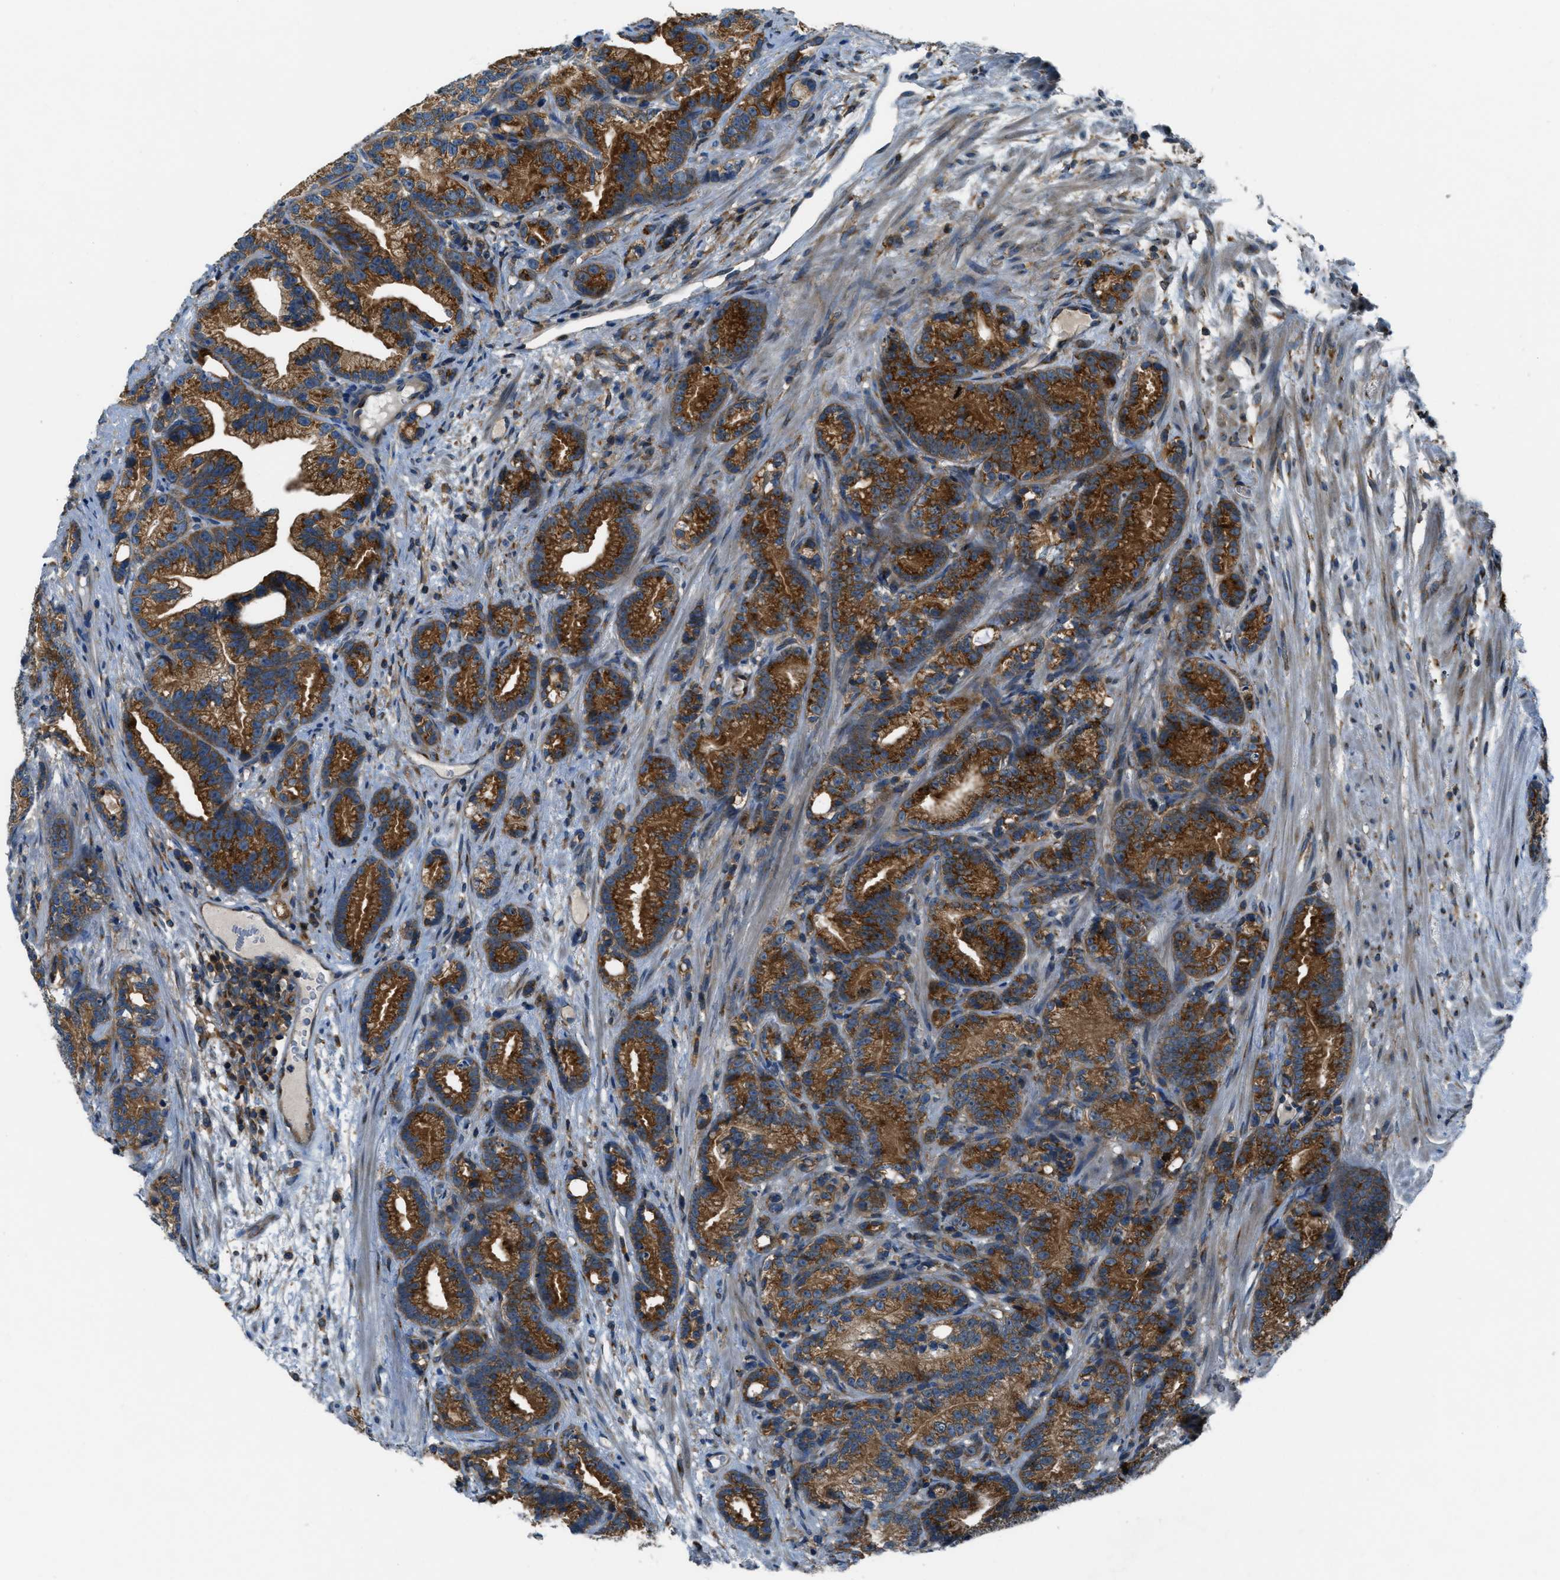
{"staining": {"intensity": "strong", "quantity": ">75%", "location": "cytoplasmic/membranous"}, "tissue": "prostate cancer", "cell_type": "Tumor cells", "image_type": "cancer", "snomed": [{"axis": "morphology", "description": "Adenocarcinoma, Low grade"}, {"axis": "topography", "description": "Prostate"}], "caption": "Immunohistochemical staining of prostate cancer (adenocarcinoma (low-grade)) displays strong cytoplasmic/membranous protein staining in about >75% of tumor cells.", "gene": "ARFGAP2", "patient": {"sex": "male", "age": 89}}